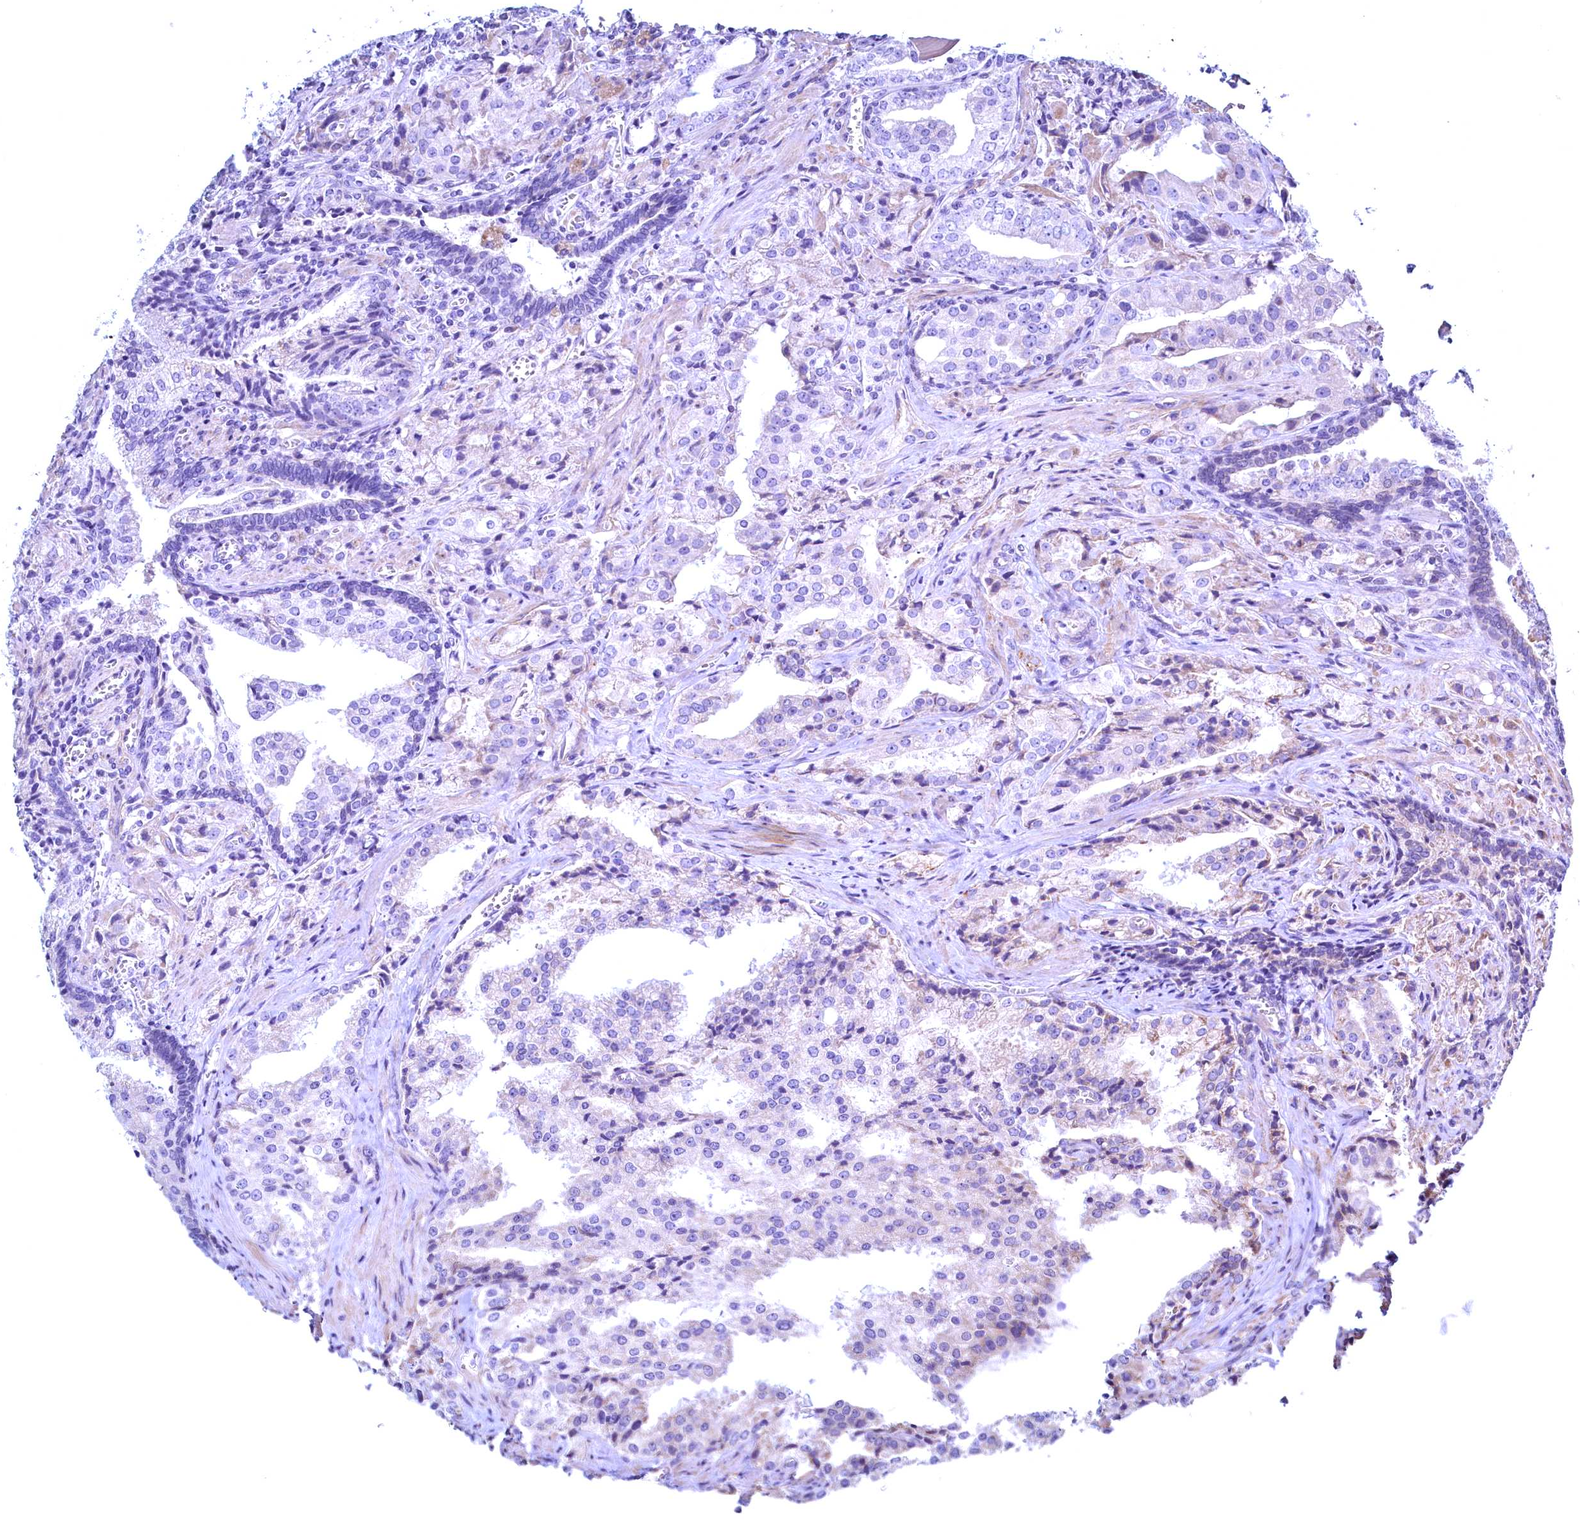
{"staining": {"intensity": "negative", "quantity": "none", "location": "none"}, "tissue": "prostate cancer", "cell_type": "Tumor cells", "image_type": "cancer", "snomed": [{"axis": "morphology", "description": "Adenocarcinoma, High grade"}, {"axis": "topography", "description": "Prostate"}], "caption": "A high-resolution photomicrograph shows immunohistochemistry (IHC) staining of prostate adenocarcinoma (high-grade), which displays no significant expression in tumor cells. (DAB (3,3'-diaminobenzidine) IHC with hematoxylin counter stain).", "gene": "MAP1LC3A", "patient": {"sex": "male", "age": 68}}